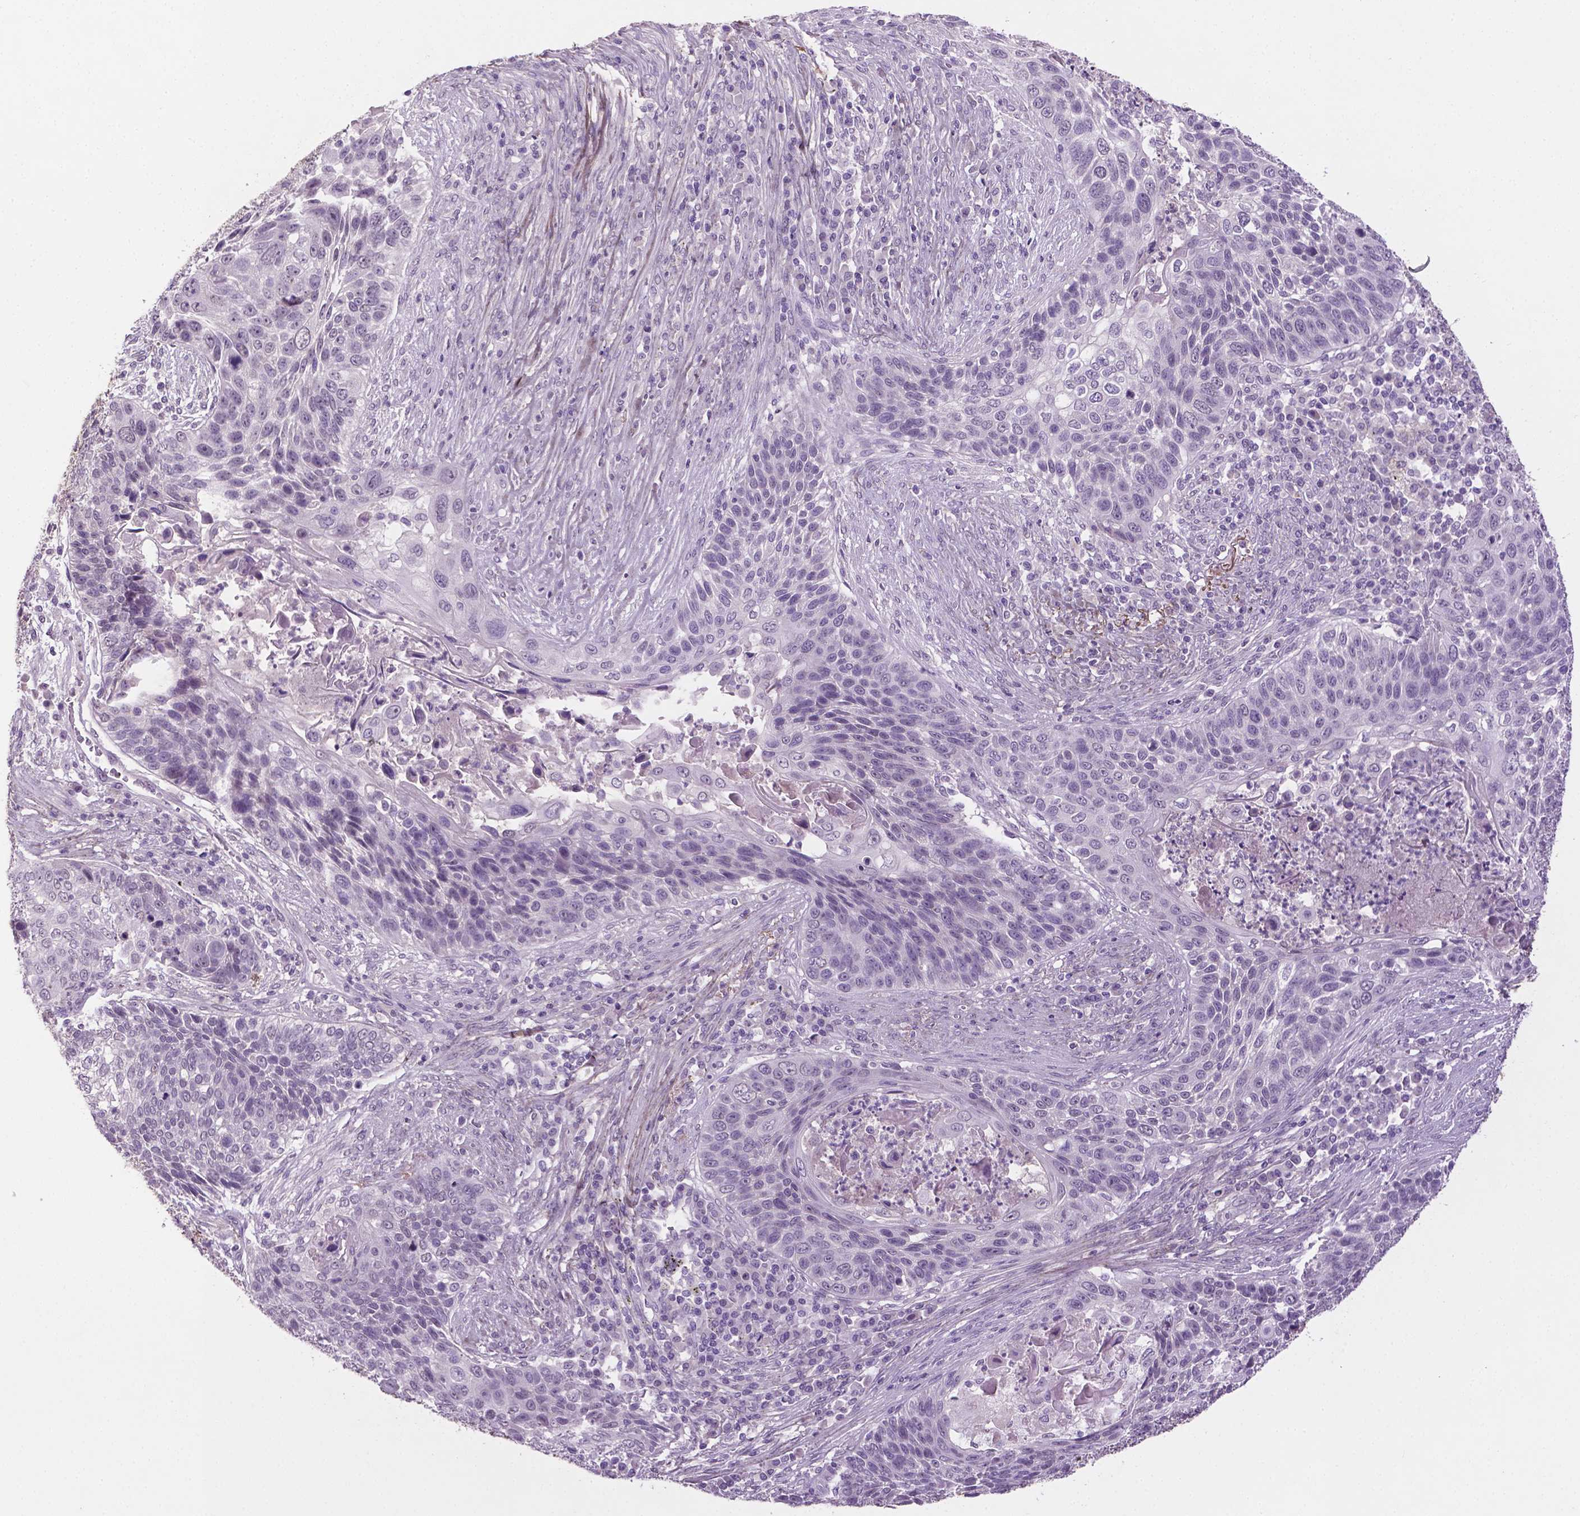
{"staining": {"intensity": "negative", "quantity": "none", "location": "none"}, "tissue": "lung cancer", "cell_type": "Tumor cells", "image_type": "cancer", "snomed": [{"axis": "morphology", "description": "Squamous cell carcinoma, NOS"}, {"axis": "morphology", "description": "Squamous cell carcinoma, metastatic, NOS"}, {"axis": "topography", "description": "Lung"}, {"axis": "topography", "description": "Pleura, NOS"}], "caption": "There is no significant positivity in tumor cells of lung cancer (squamous cell carcinoma).", "gene": "DLG2", "patient": {"sex": "male", "age": 72}}